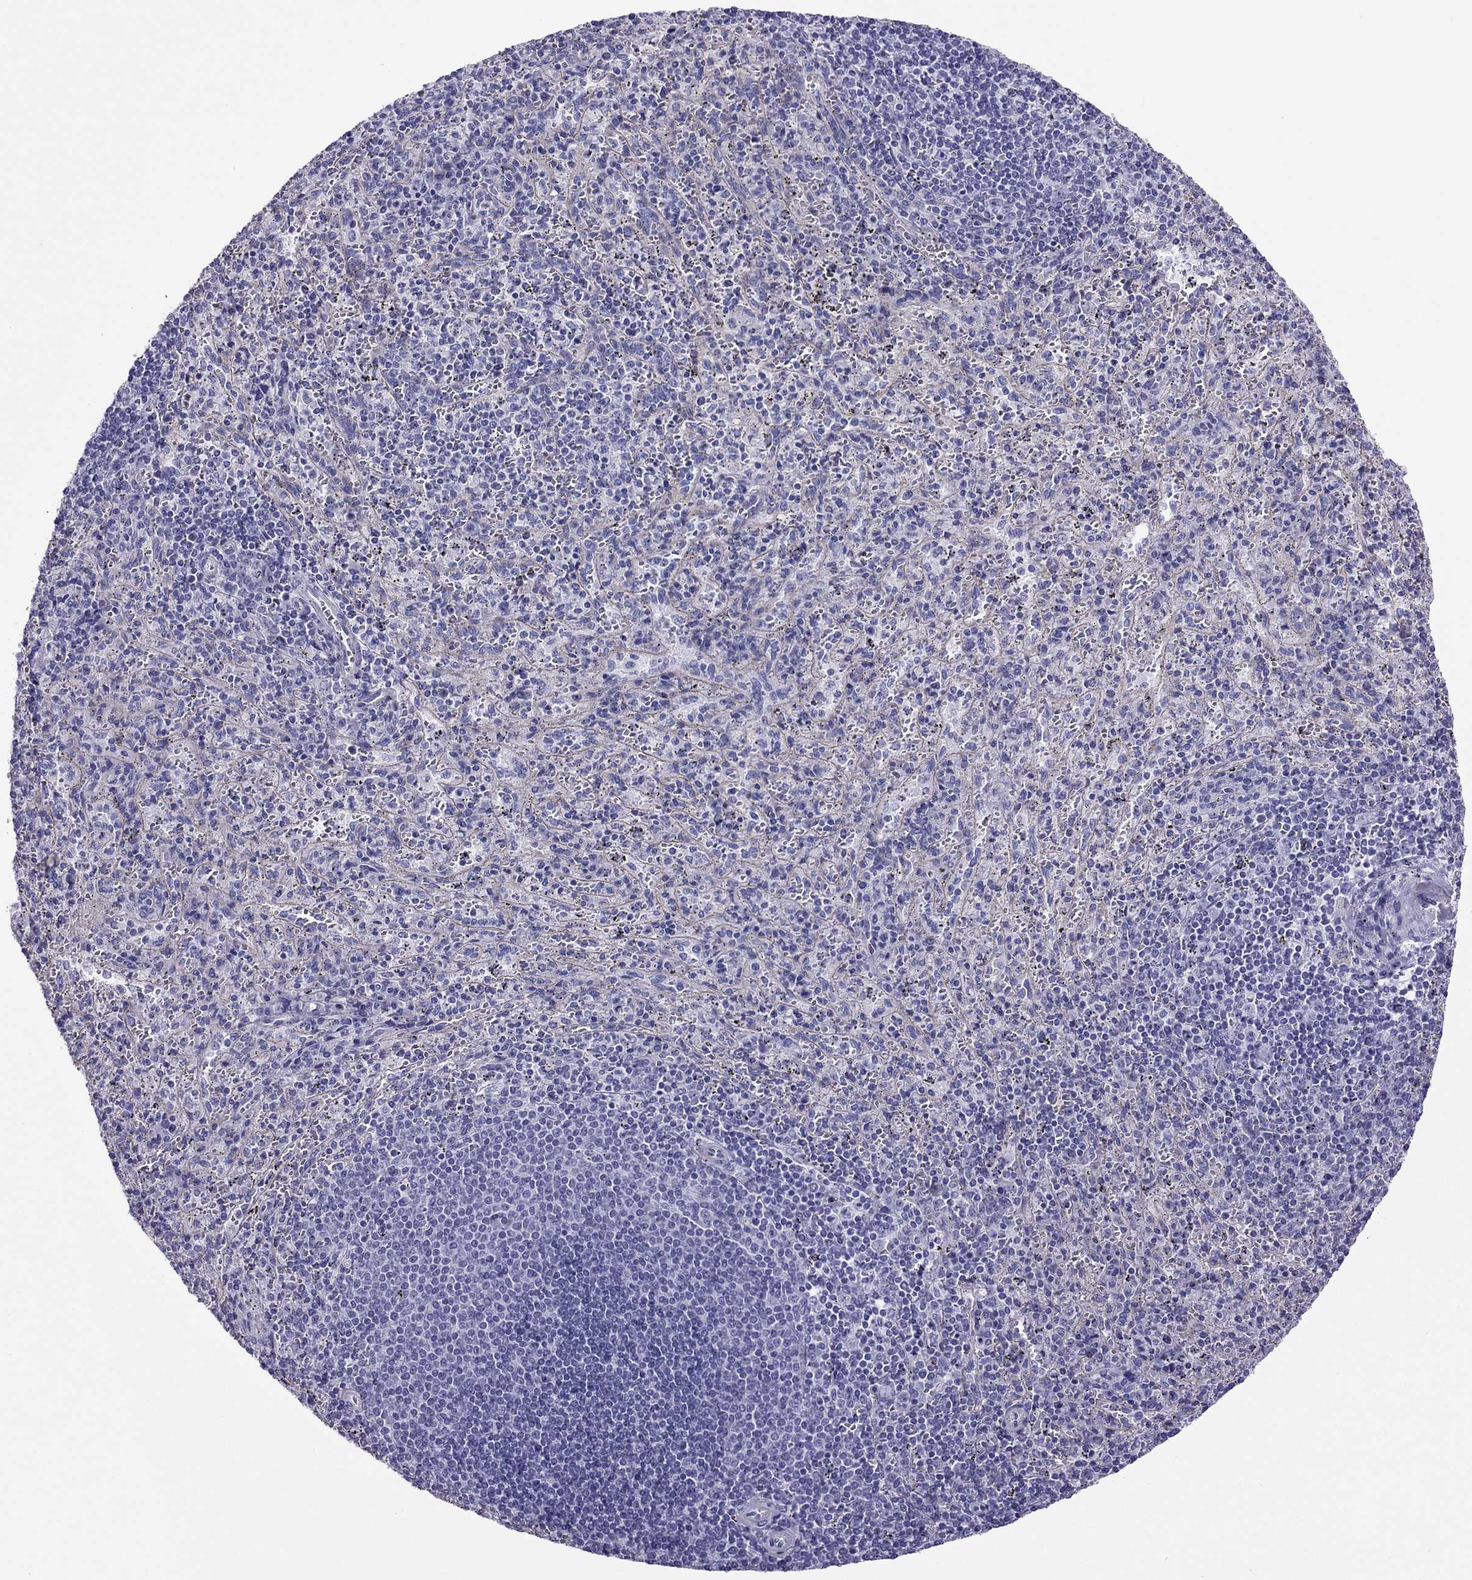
{"staining": {"intensity": "negative", "quantity": "none", "location": "none"}, "tissue": "spleen", "cell_type": "Cells in red pulp", "image_type": "normal", "snomed": [{"axis": "morphology", "description": "Normal tissue, NOS"}, {"axis": "topography", "description": "Spleen"}], "caption": "Micrograph shows no significant protein staining in cells in red pulp of normal spleen.", "gene": "MYL11", "patient": {"sex": "male", "age": 57}}